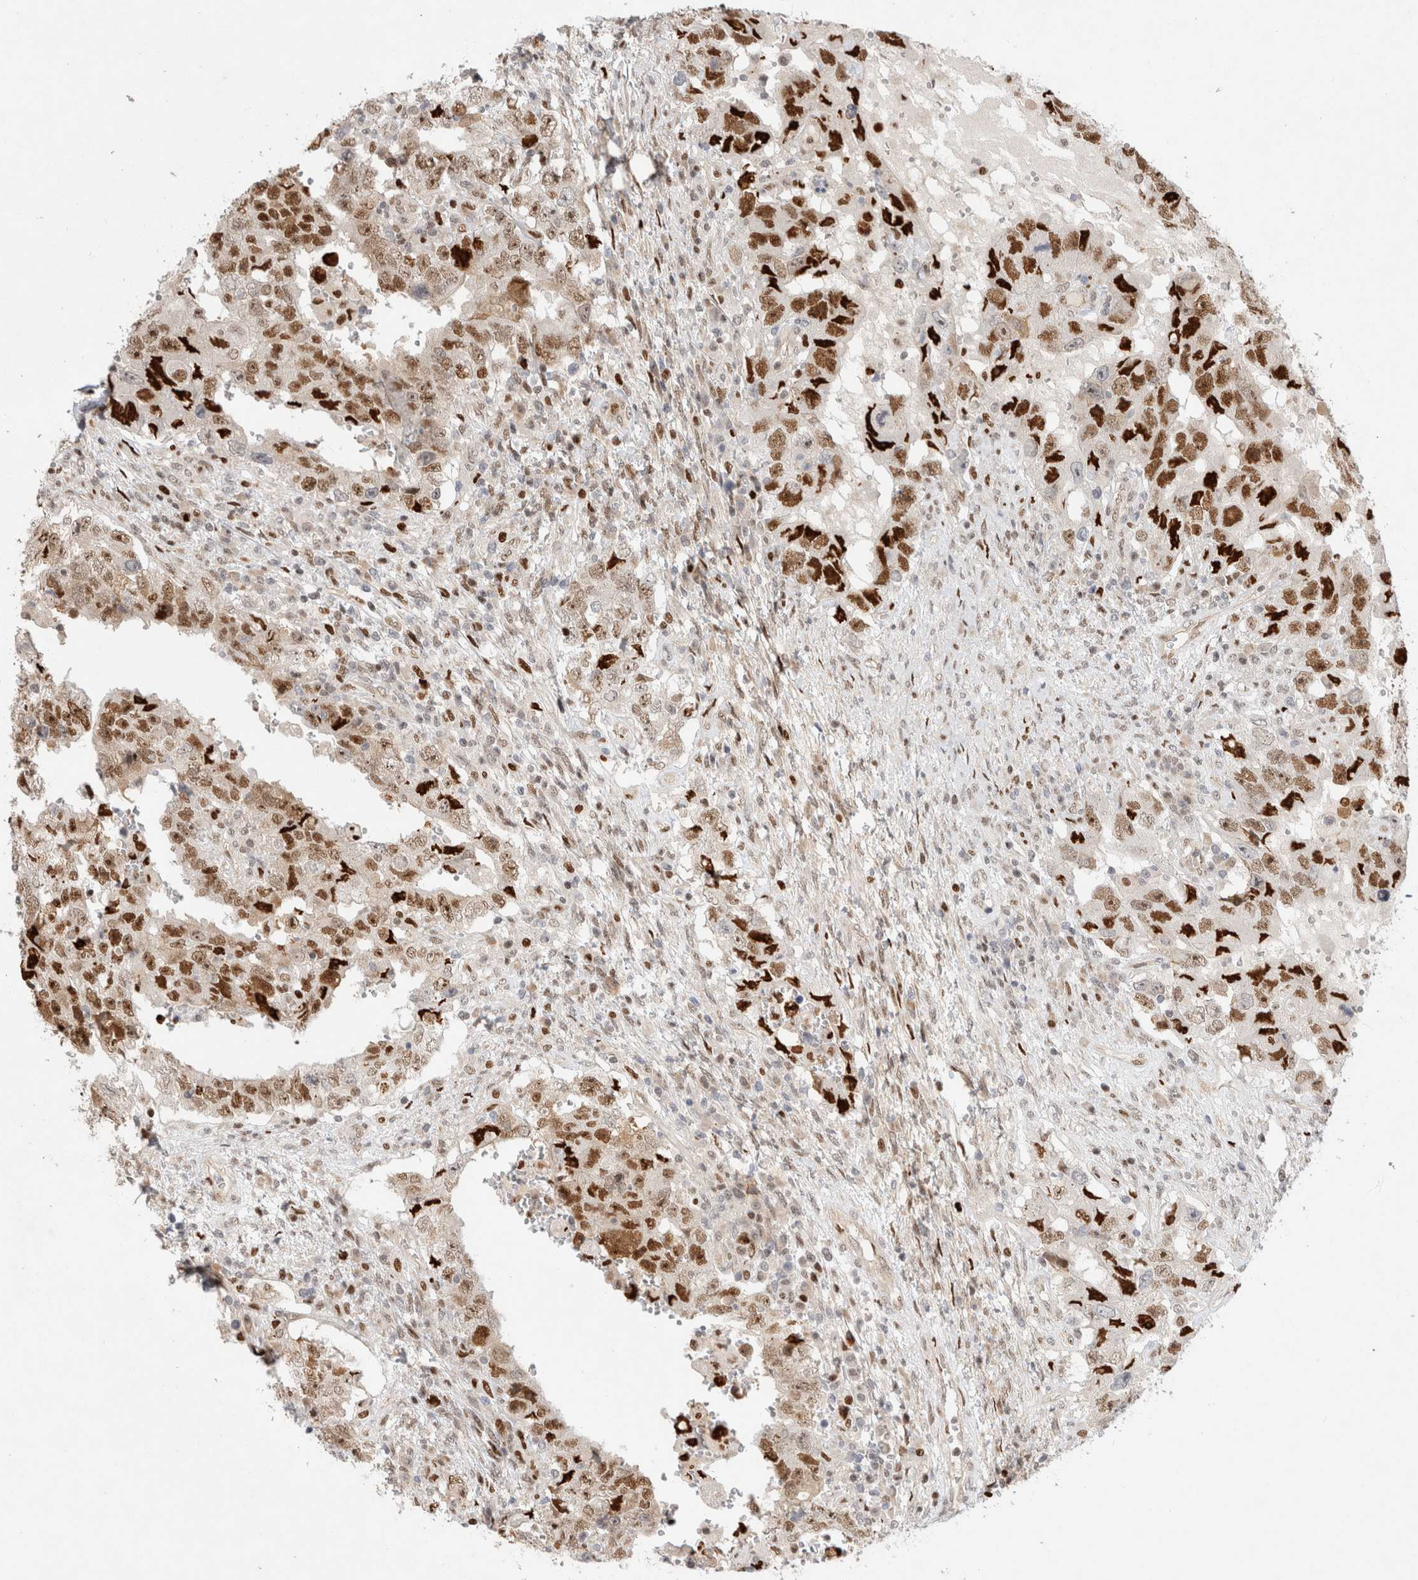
{"staining": {"intensity": "strong", "quantity": ">75%", "location": "nuclear"}, "tissue": "testis cancer", "cell_type": "Tumor cells", "image_type": "cancer", "snomed": [{"axis": "morphology", "description": "Carcinoma, Embryonal, NOS"}, {"axis": "topography", "description": "Testis"}], "caption": "Human testis cancer (embryonal carcinoma) stained with a protein marker shows strong staining in tumor cells.", "gene": "TCF4", "patient": {"sex": "male", "age": 26}}